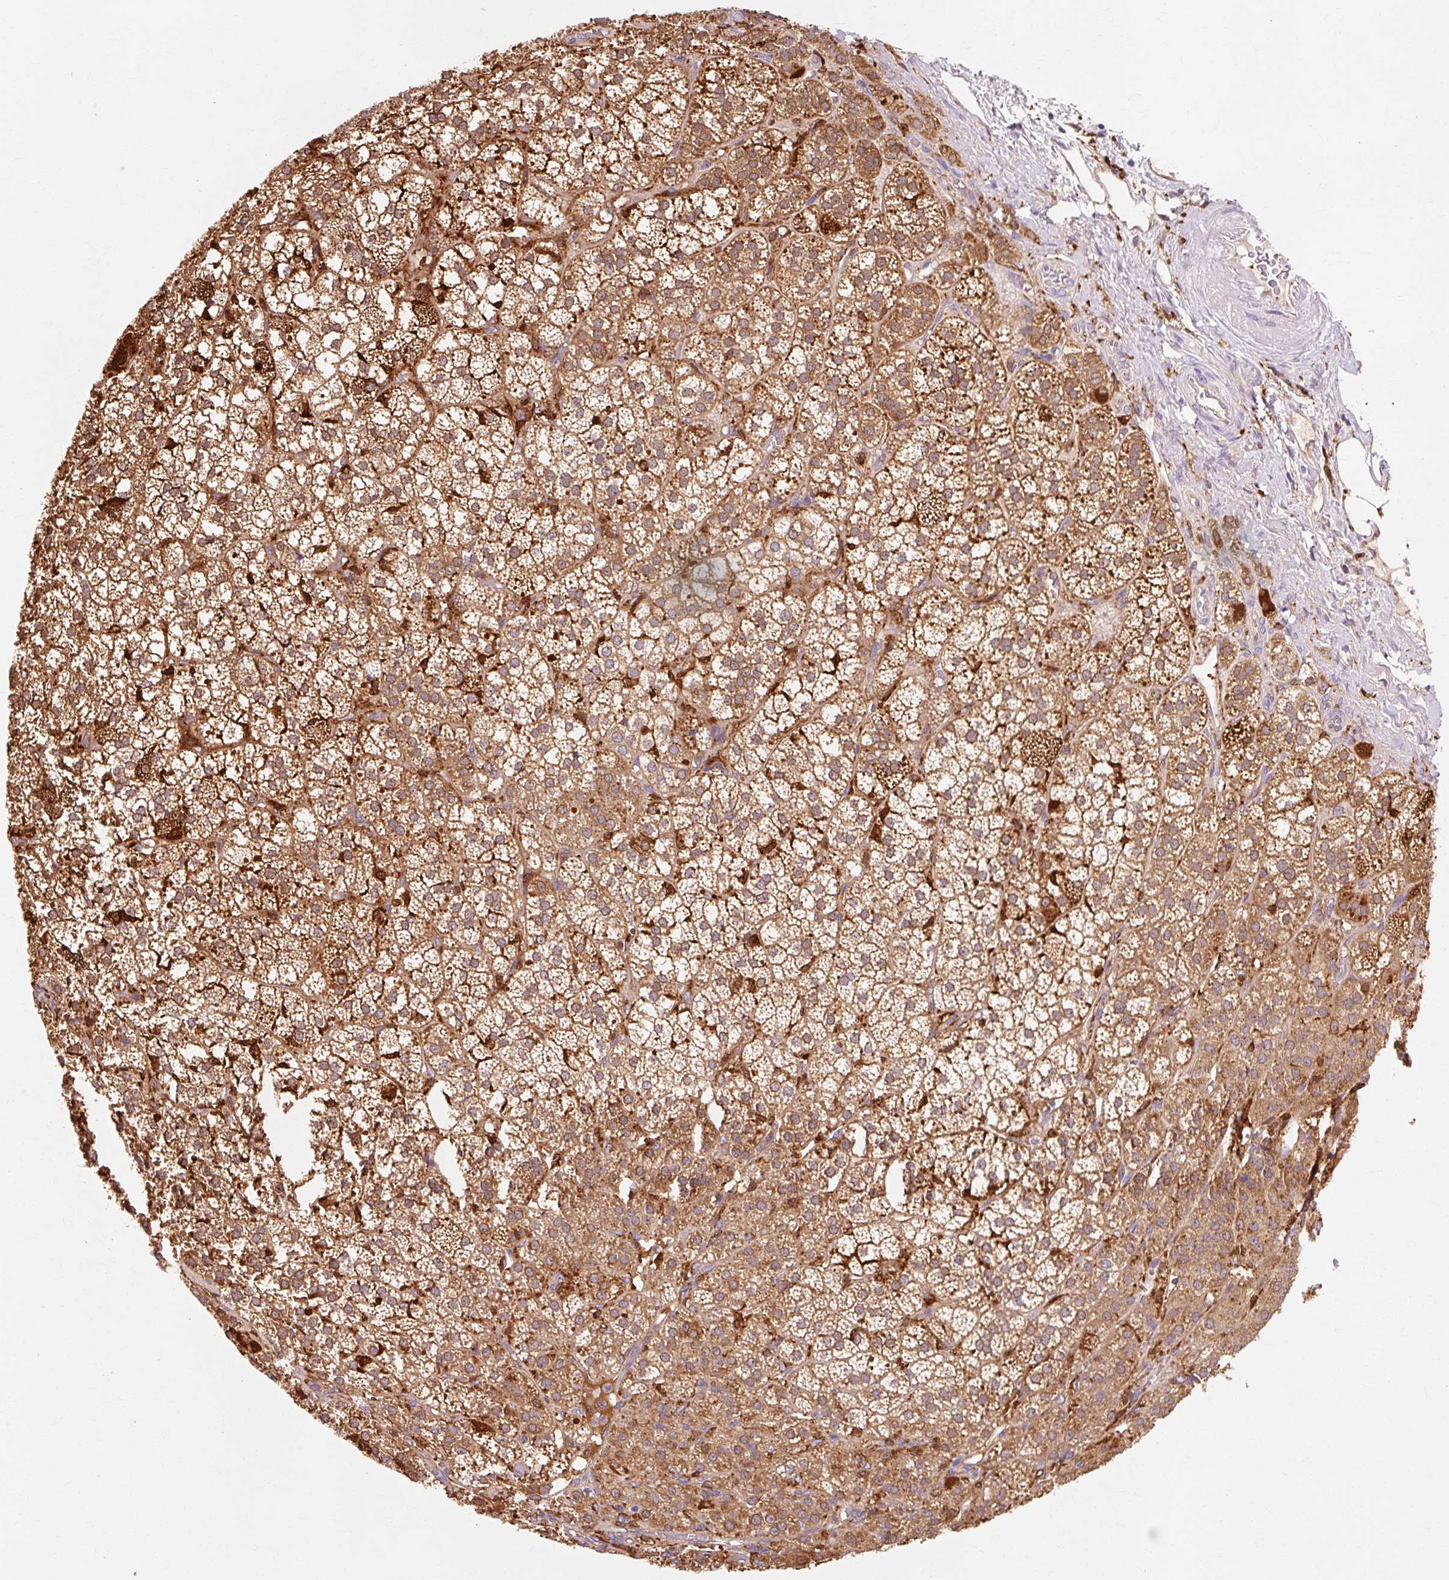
{"staining": {"intensity": "moderate", "quantity": ">75%", "location": "cytoplasmic/membranous"}, "tissue": "adrenal gland", "cell_type": "Glandular cells", "image_type": "normal", "snomed": [{"axis": "morphology", "description": "Normal tissue, NOS"}, {"axis": "topography", "description": "Adrenal gland"}], "caption": "Brown immunohistochemical staining in unremarkable adrenal gland exhibits moderate cytoplasmic/membranous expression in about >75% of glandular cells. The protein is stained brown, and the nuclei are stained in blue (DAB IHC with brightfield microscopy, high magnification).", "gene": "GPX1", "patient": {"sex": "female", "age": 60}}